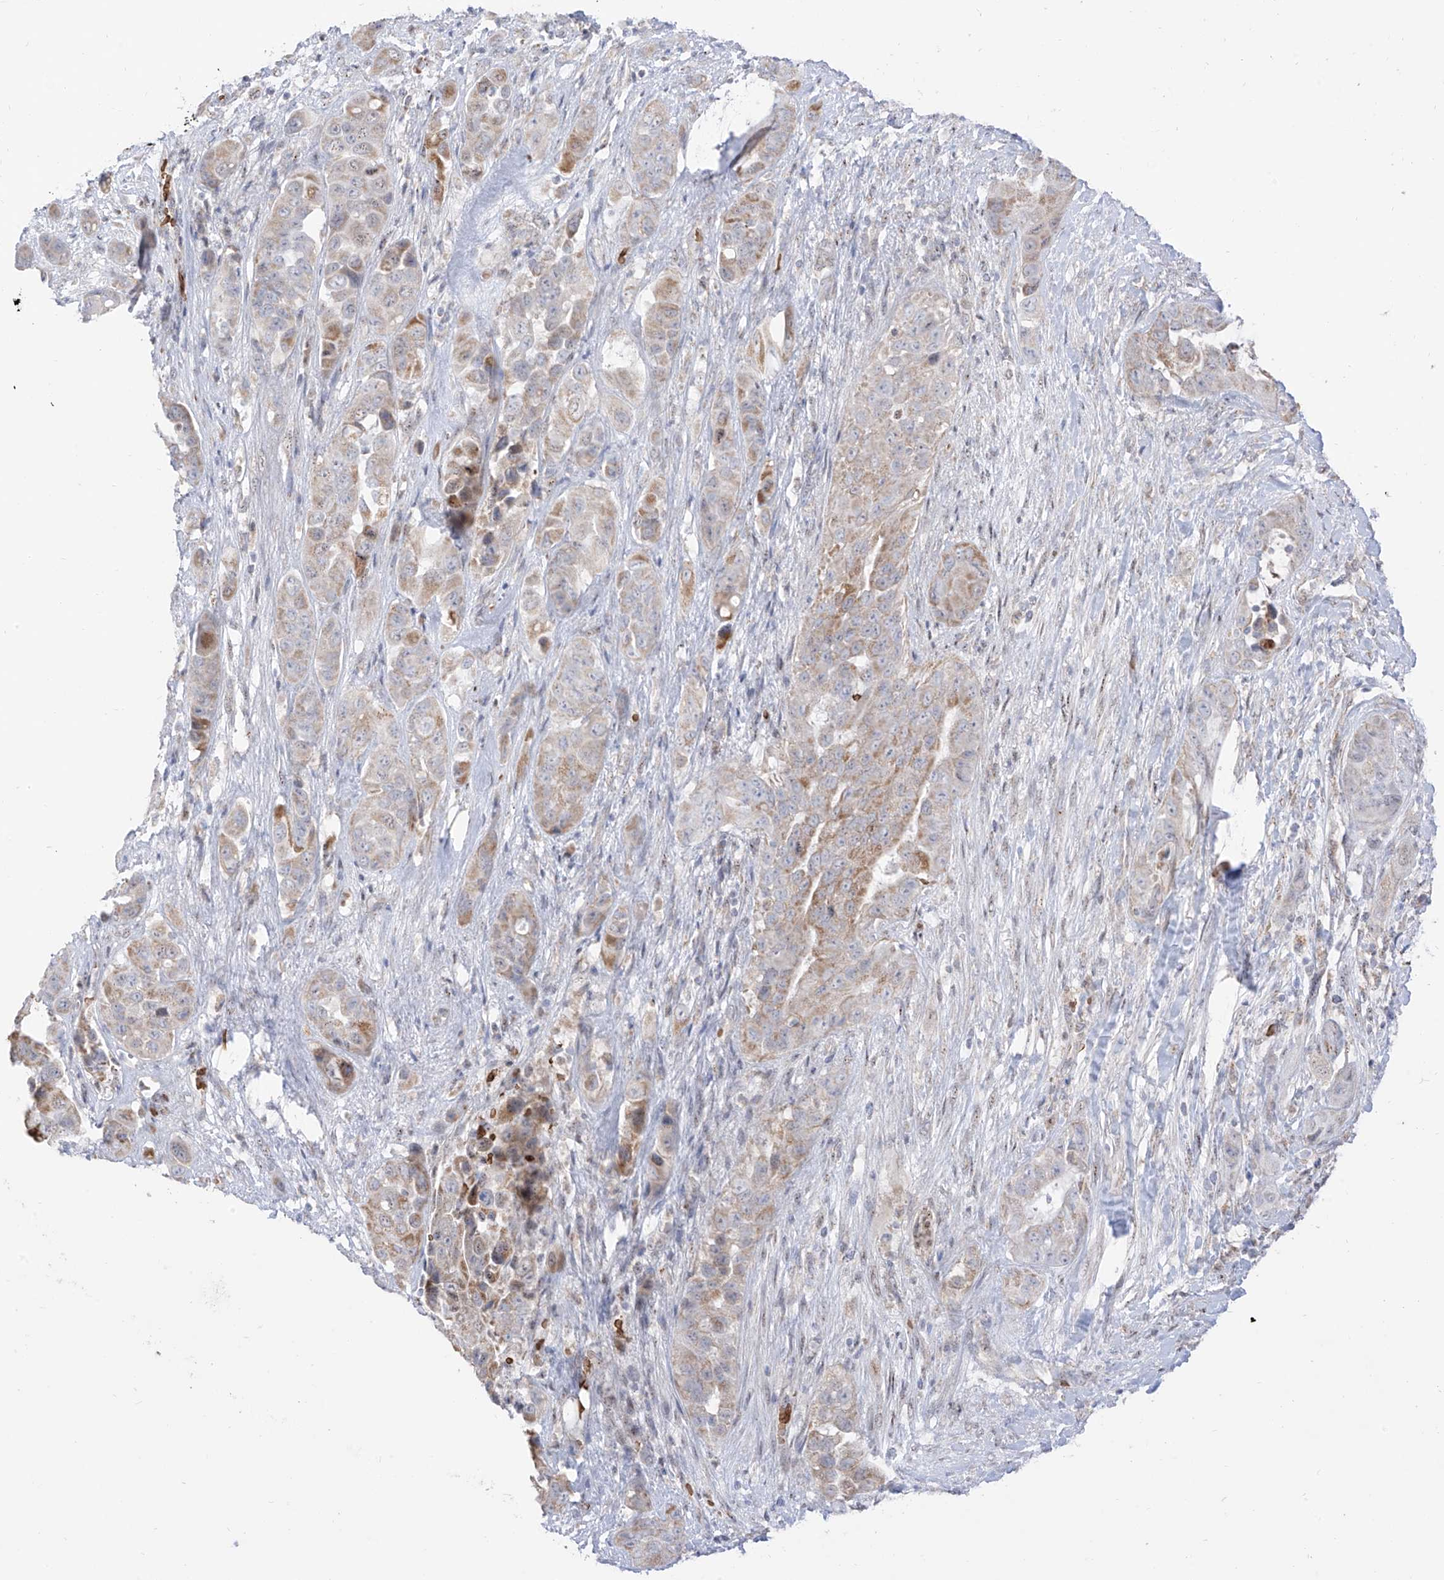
{"staining": {"intensity": "moderate", "quantity": "<25%", "location": "cytoplasmic/membranous"}, "tissue": "liver cancer", "cell_type": "Tumor cells", "image_type": "cancer", "snomed": [{"axis": "morphology", "description": "Cholangiocarcinoma"}, {"axis": "topography", "description": "Liver"}], "caption": "Cholangiocarcinoma (liver) tissue shows moderate cytoplasmic/membranous expression in about <25% of tumor cells", "gene": "ARHGEF40", "patient": {"sex": "female", "age": 52}}